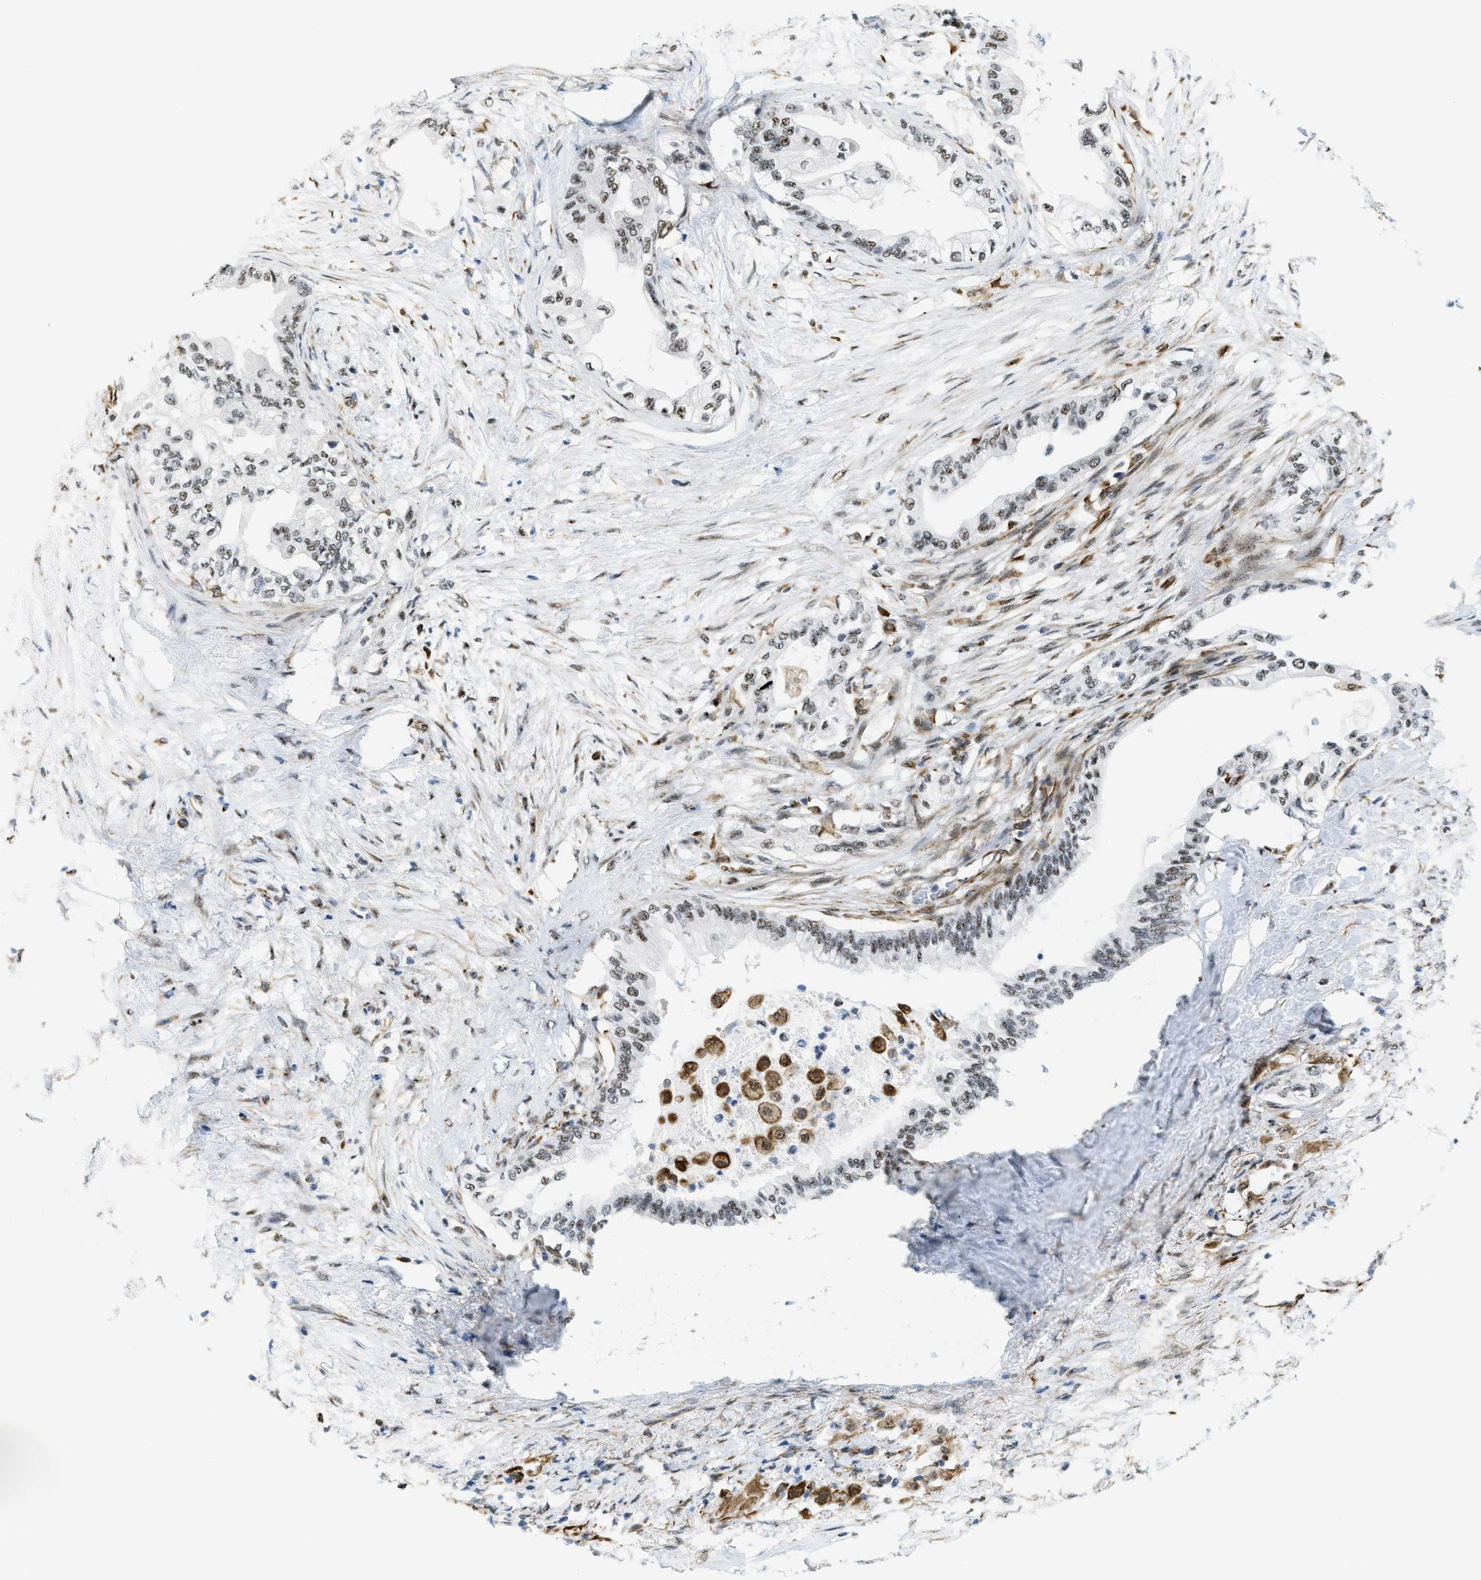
{"staining": {"intensity": "weak", "quantity": "25%-75%", "location": "nuclear"}, "tissue": "pancreatic cancer", "cell_type": "Tumor cells", "image_type": "cancer", "snomed": [{"axis": "morphology", "description": "Normal tissue, NOS"}, {"axis": "morphology", "description": "Adenocarcinoma, NOS"}, {"axis": "topography", "description": "Pancreas"}, {"axis": "topography", "description": "Duodenum"}], "caption": "This is a photomicrograph of immunohistochemistry staining of adenocarcinoma (pancreatic), which shows weak expression in the nuclear of tumor cells.", "gene": "LRRC8B", "patient": {"sex": "female", "age": 60}}